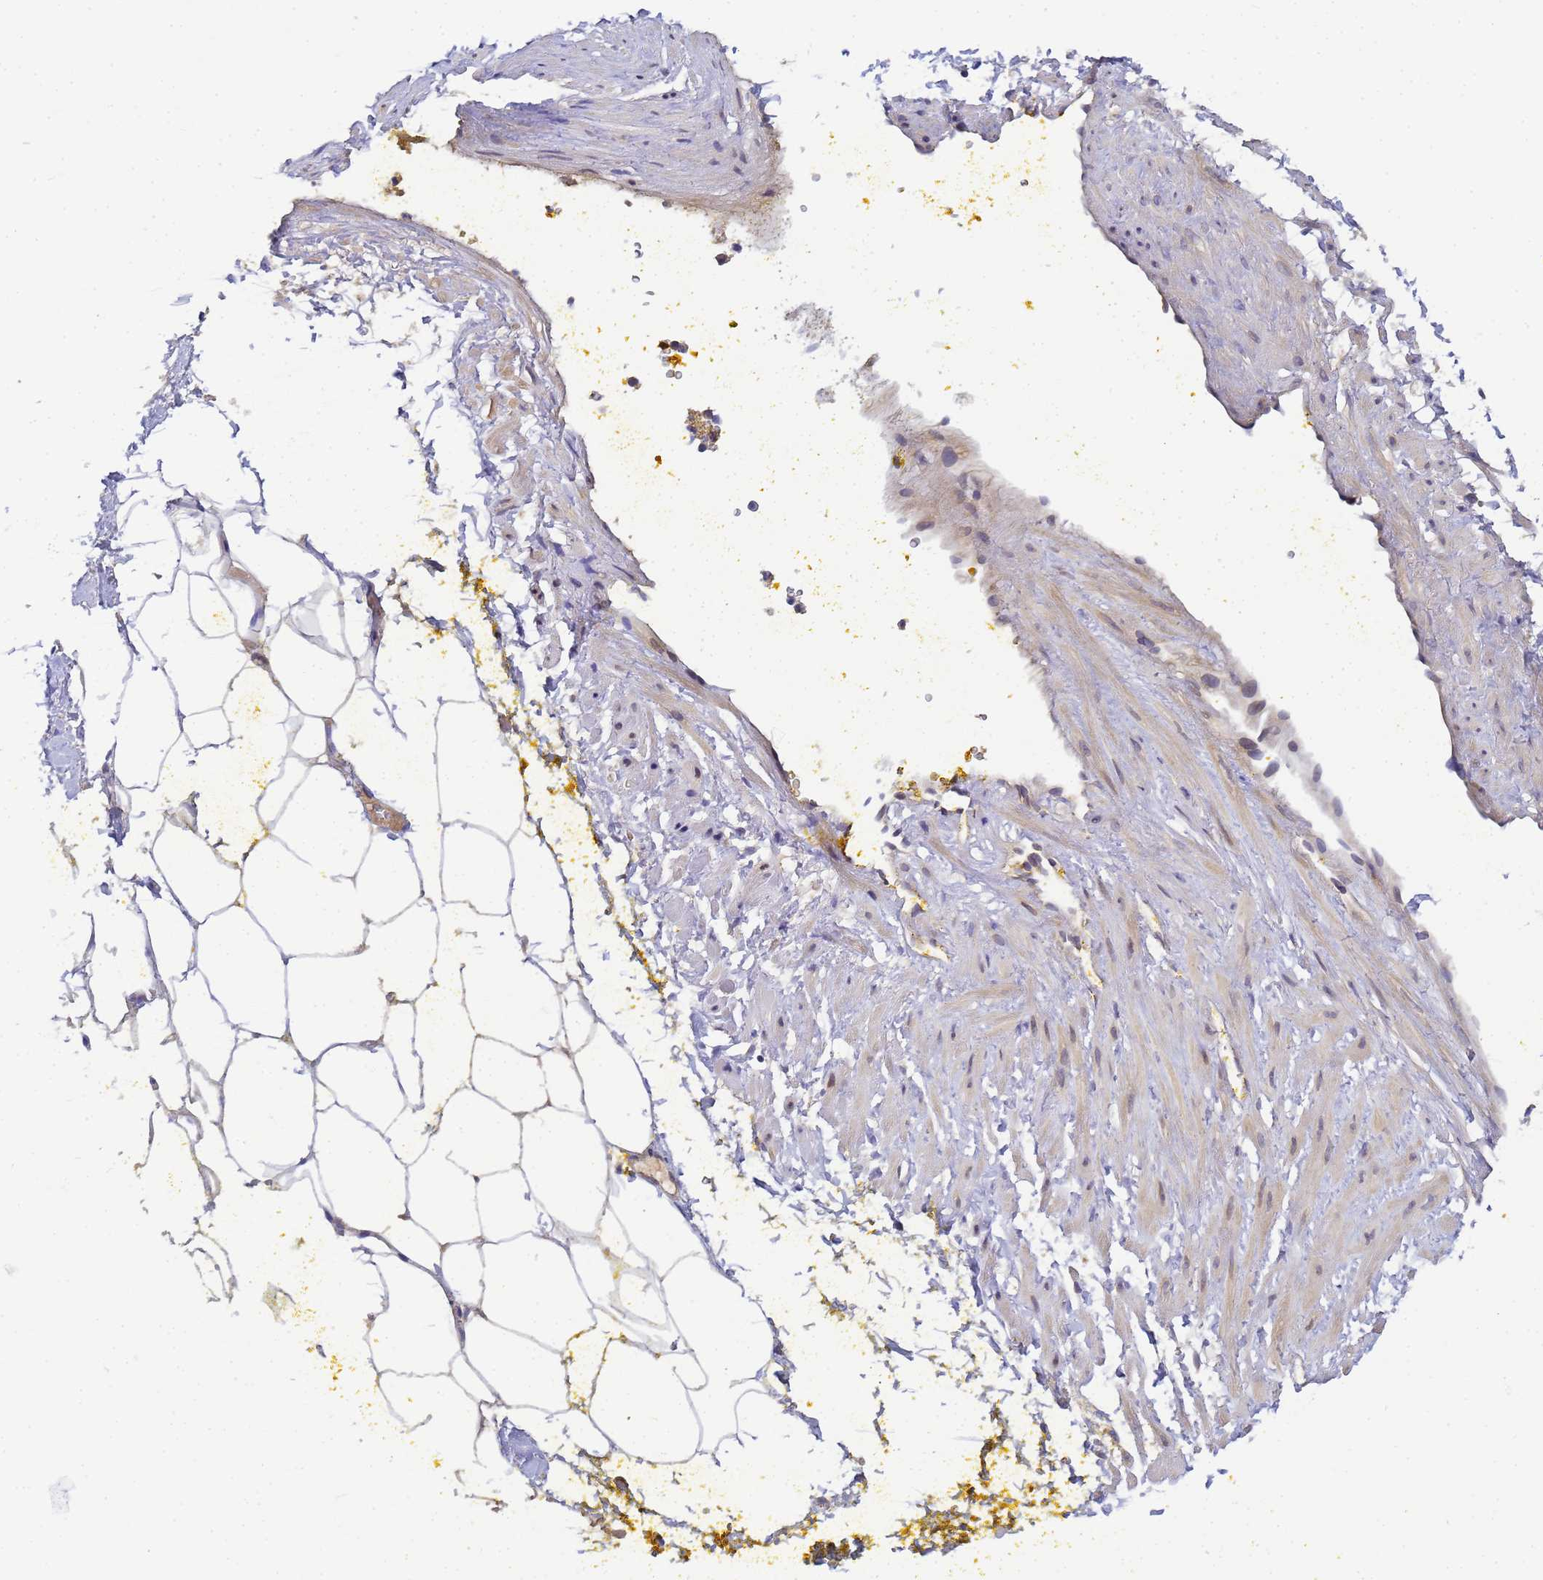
{"staining": {"intensity": "negative", "quantity": "none", "location": "none"}, "tissue": "adipose tissue", "cell_type": "Adipocytes", "image_type": "normal", "snomed": [{"axis": "morphology", "description": "Normal tissue, NOS"}, {"axis": "morphology", "description": "Adenocarcinoma, Low grade"}, {"axis": "topography", "description": "Prostate"}, {"axis": "topography", "description": "Peripheral nerve tissue"}], "caption": "Immunohistochemistry (IHC) photomicrograph of benign adipose tissue stained for a protein (brown), which exhibits no expression in adipocytes.", "gene": "TBCD", "patient": {"sex": "male", "age": 63}}